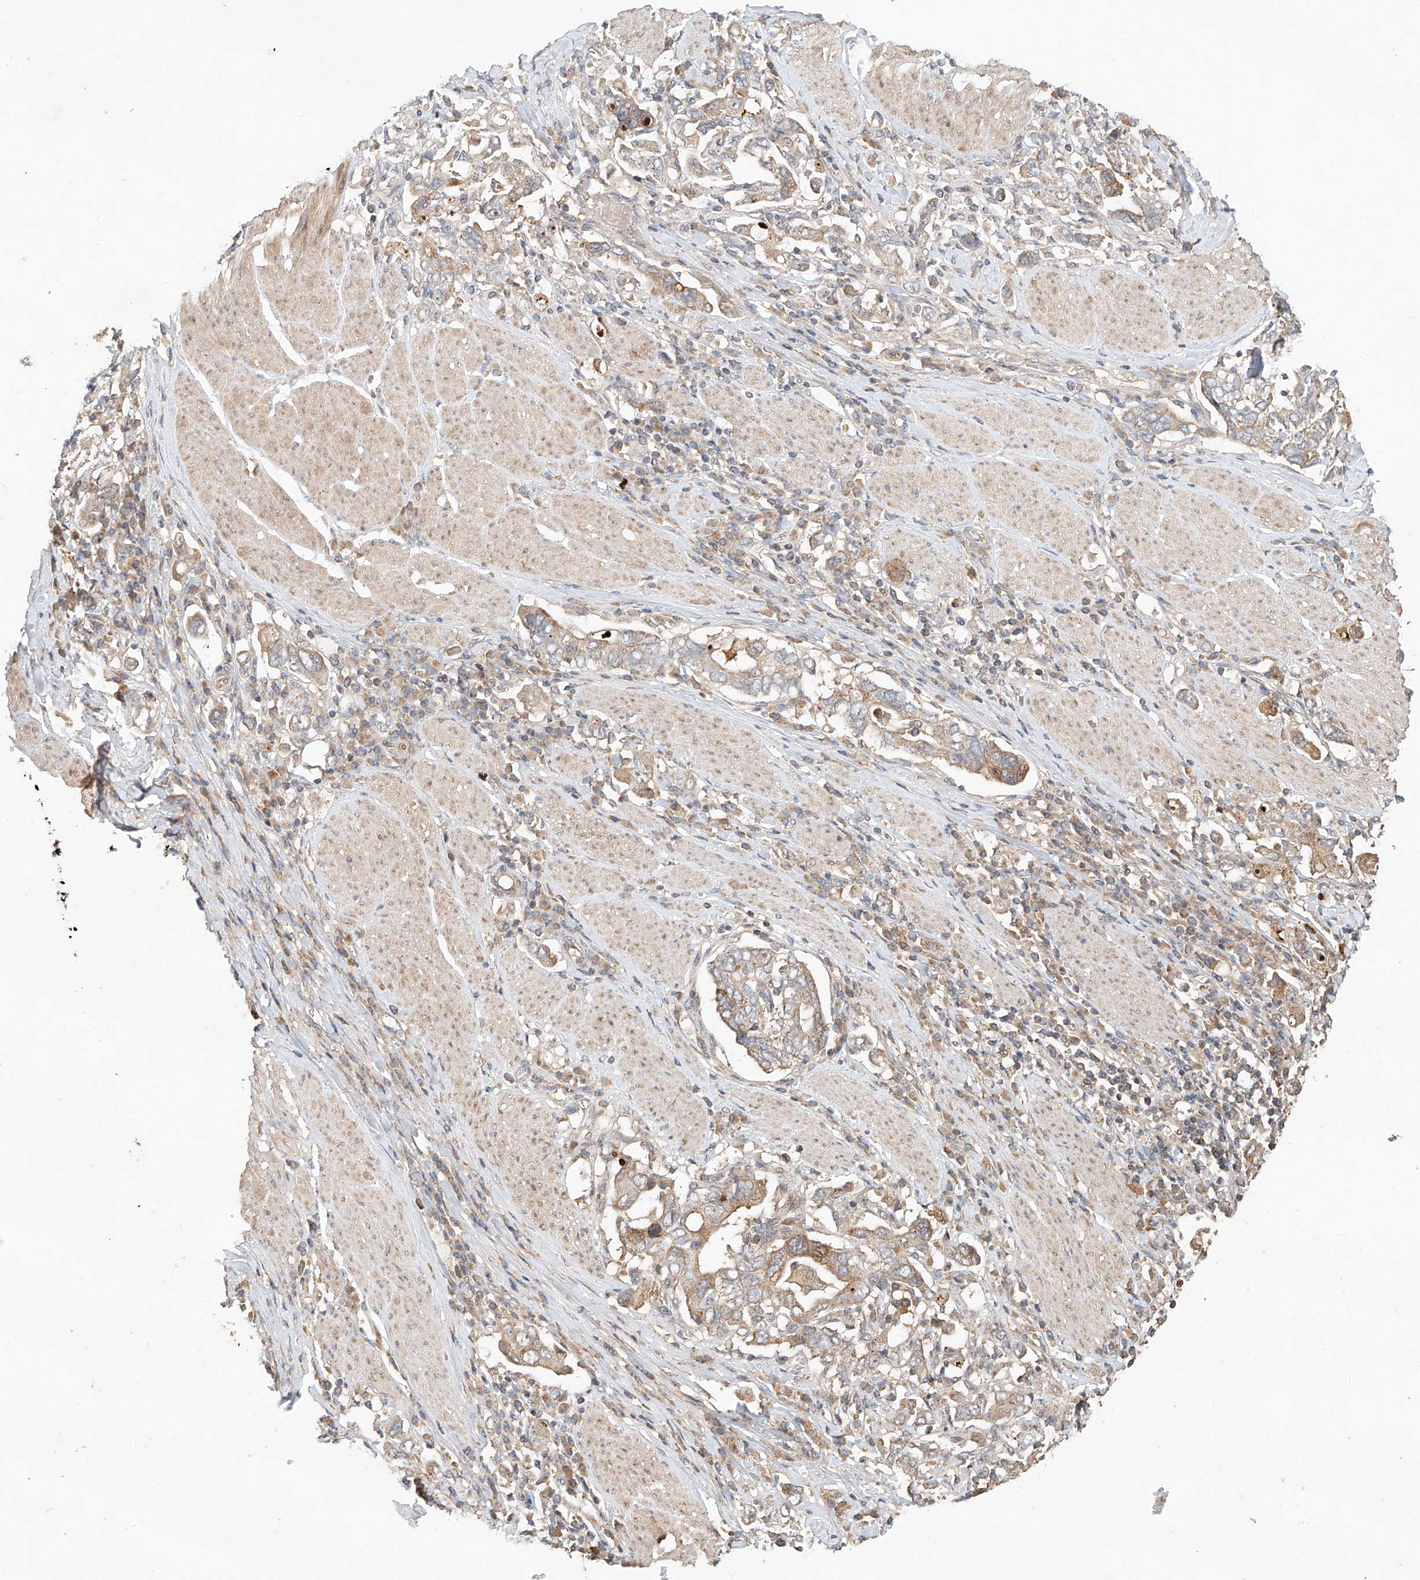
{"staining": {"intensity": "weak", "quantity": "25%-75%", "location": "cytoplasmic/membranous"}, "tissue": "stomach cancer", "cell_type": "Tumor cells", "image_type": "cancer", "snomed": [{"axis": "morphology", "description": "Adenocarcinoma, NOS"}, {"axis": "topography", "description": "Stomach, upper"}], "caption": "Immunohistochemistry staining of stomach adenocarcinoma, which reveals low levels of weak cytoplasmic/membranous staining in about 25%-75% of tumor cells indicating weak cytoplasmic/membranous protein positivity. The staining was performed using DAB (3,3'-diaminobenzidine) (brown) for protein detection and nuclei were counterstained in hematoxylin (blue).", "gene": "TMEM61", "patient": {"sex": "male", "age": 62}}